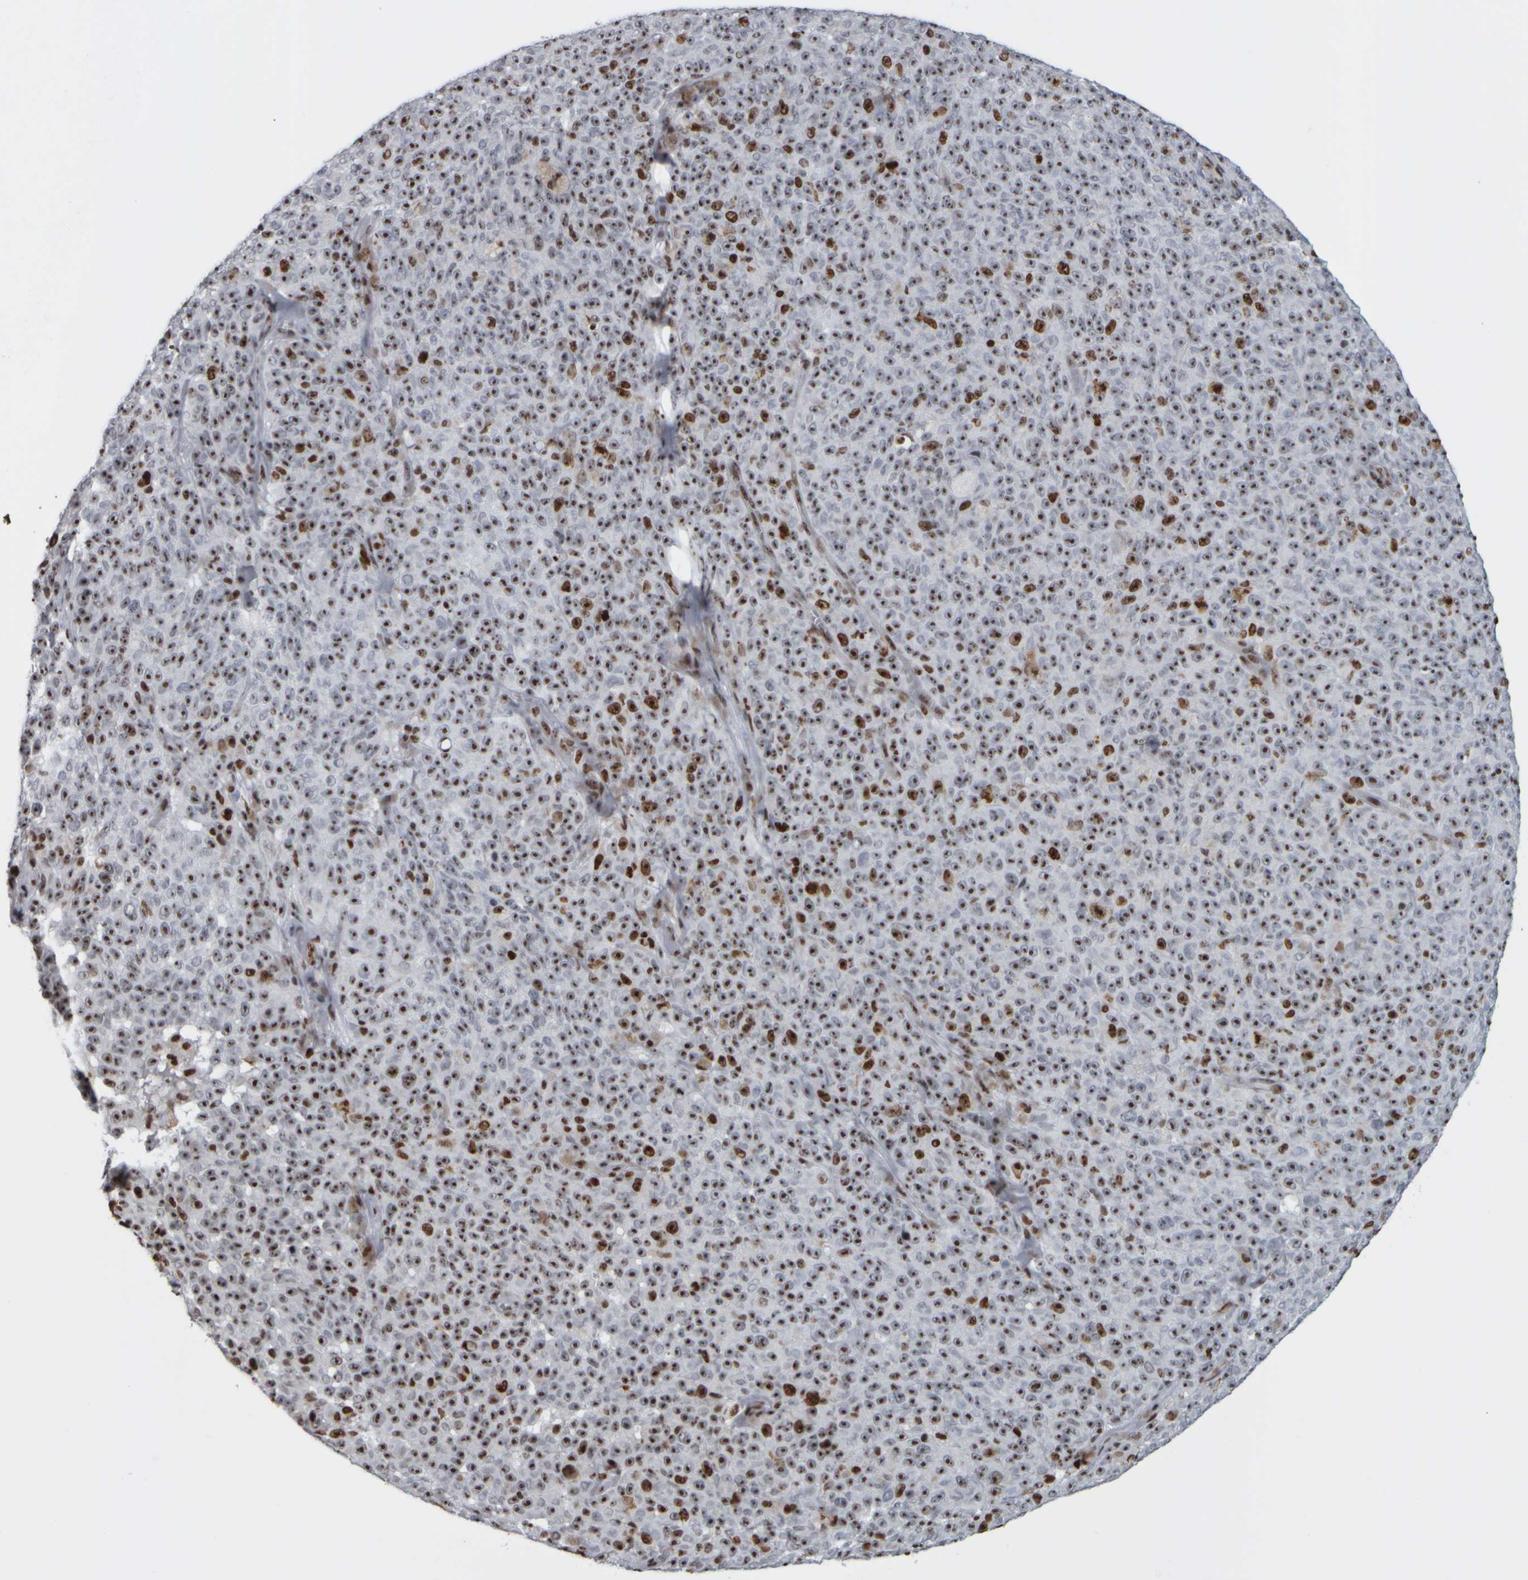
{"staining": {"intensity": "moderate", "quantity": ">75%", "location": "nuclear"}, "tissue": "melanoma", "cell_type": "Tumor cells", "image_type": "cancer", "snomed": [{"axis": "morphology", "description": "Malignant melanoma, NOS"}, {"axis": "topography", "description": "Skin"}], "caption": "Malignant melanoma tissue shows moderate nuclear staining in approximately >75% of tumor cells", "gene": "TOP2B", "patient": {"sex": "female", "age": 82}}